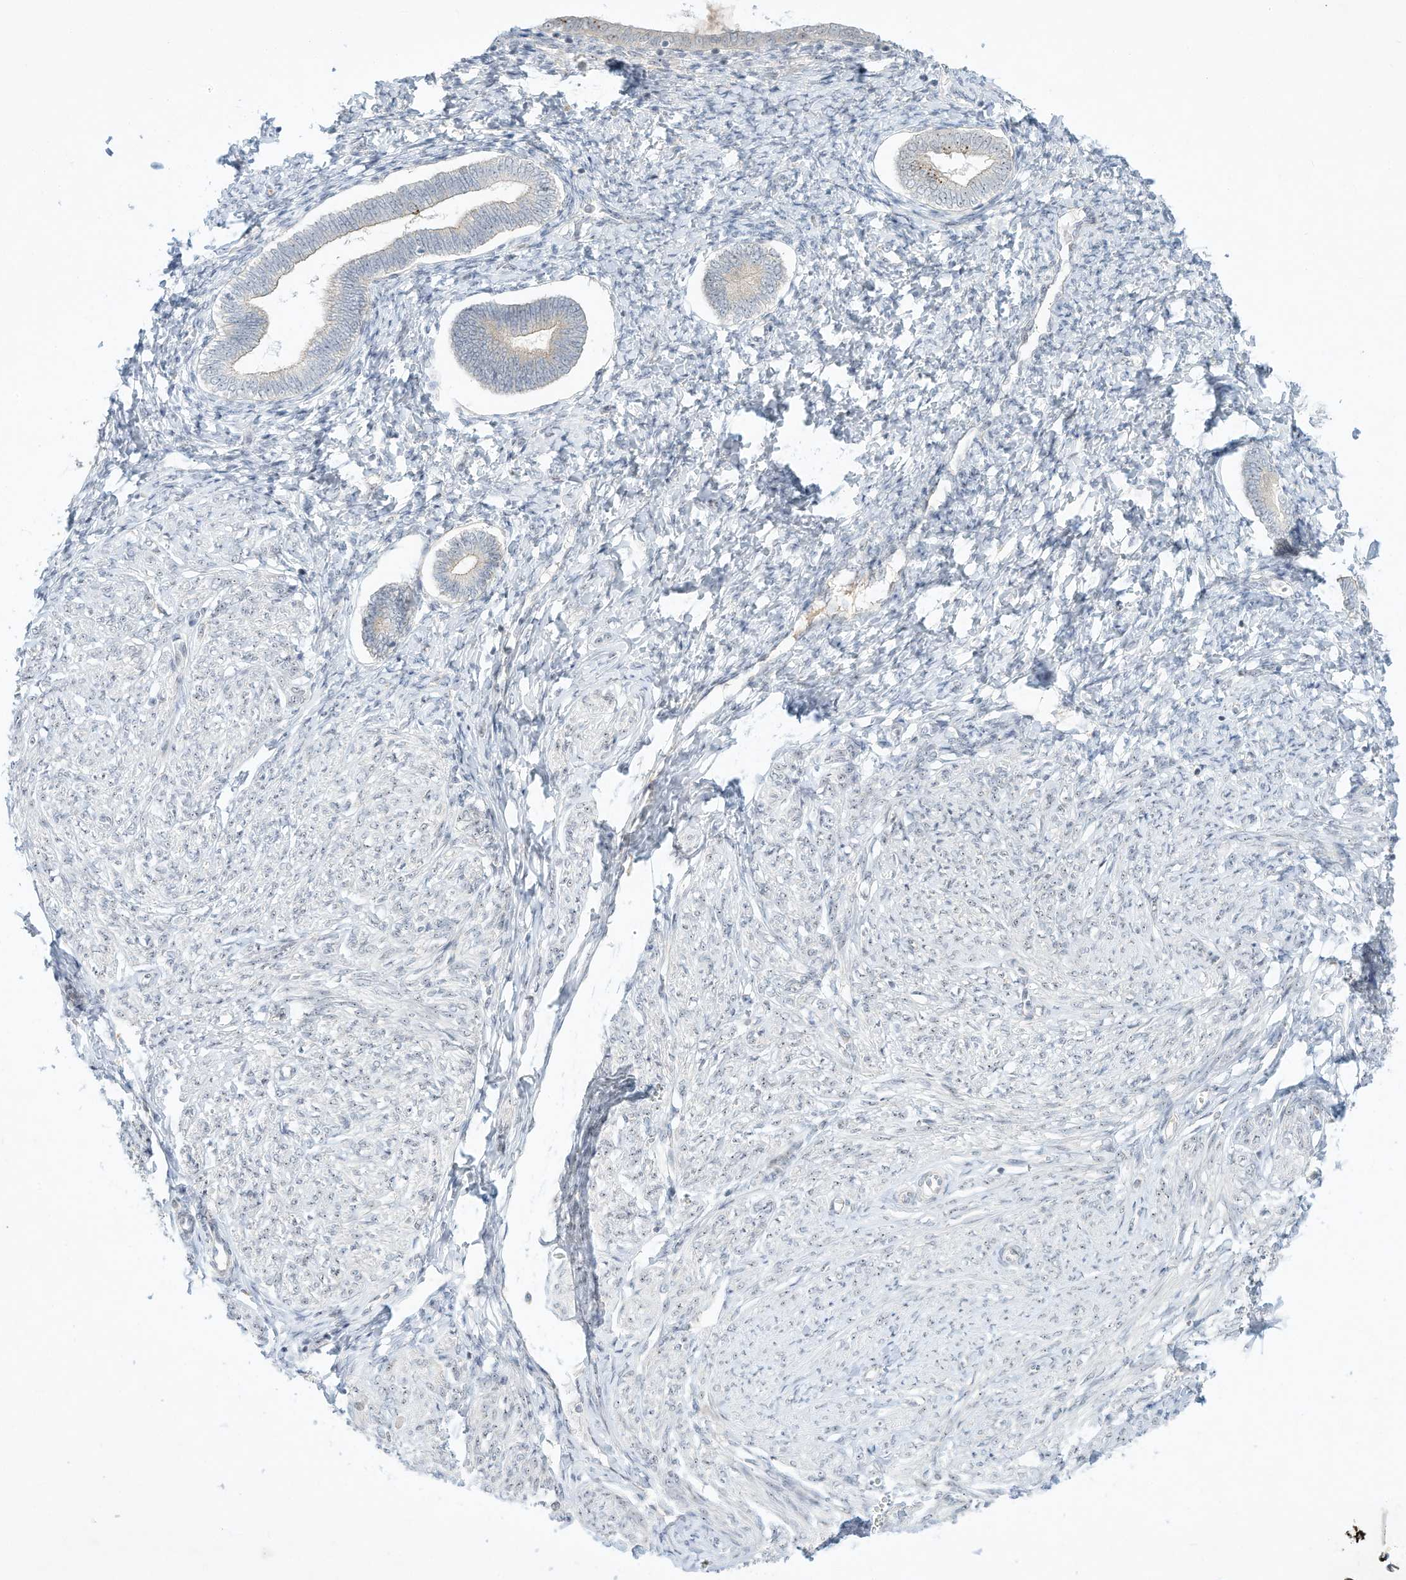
{"staining": {"intensity": "weak", "quantity": "<25%", "location": "nuclear"}, "tissue": "endometrium", "cell_type": "Cells in endometrial stroma", "image_type": "normal", "snomed": [{"axis": "morphology", "description": "Normal tissue, NOS"}, {"axis": "topography", "description": "Endometrium"}], "caption": "The image shows no significant staining in cells in endometrial stroma of endometrium. Nuclei are stained in blue.", "gene": "PAK6", "patient": {"sex": "female", "age": 72}}